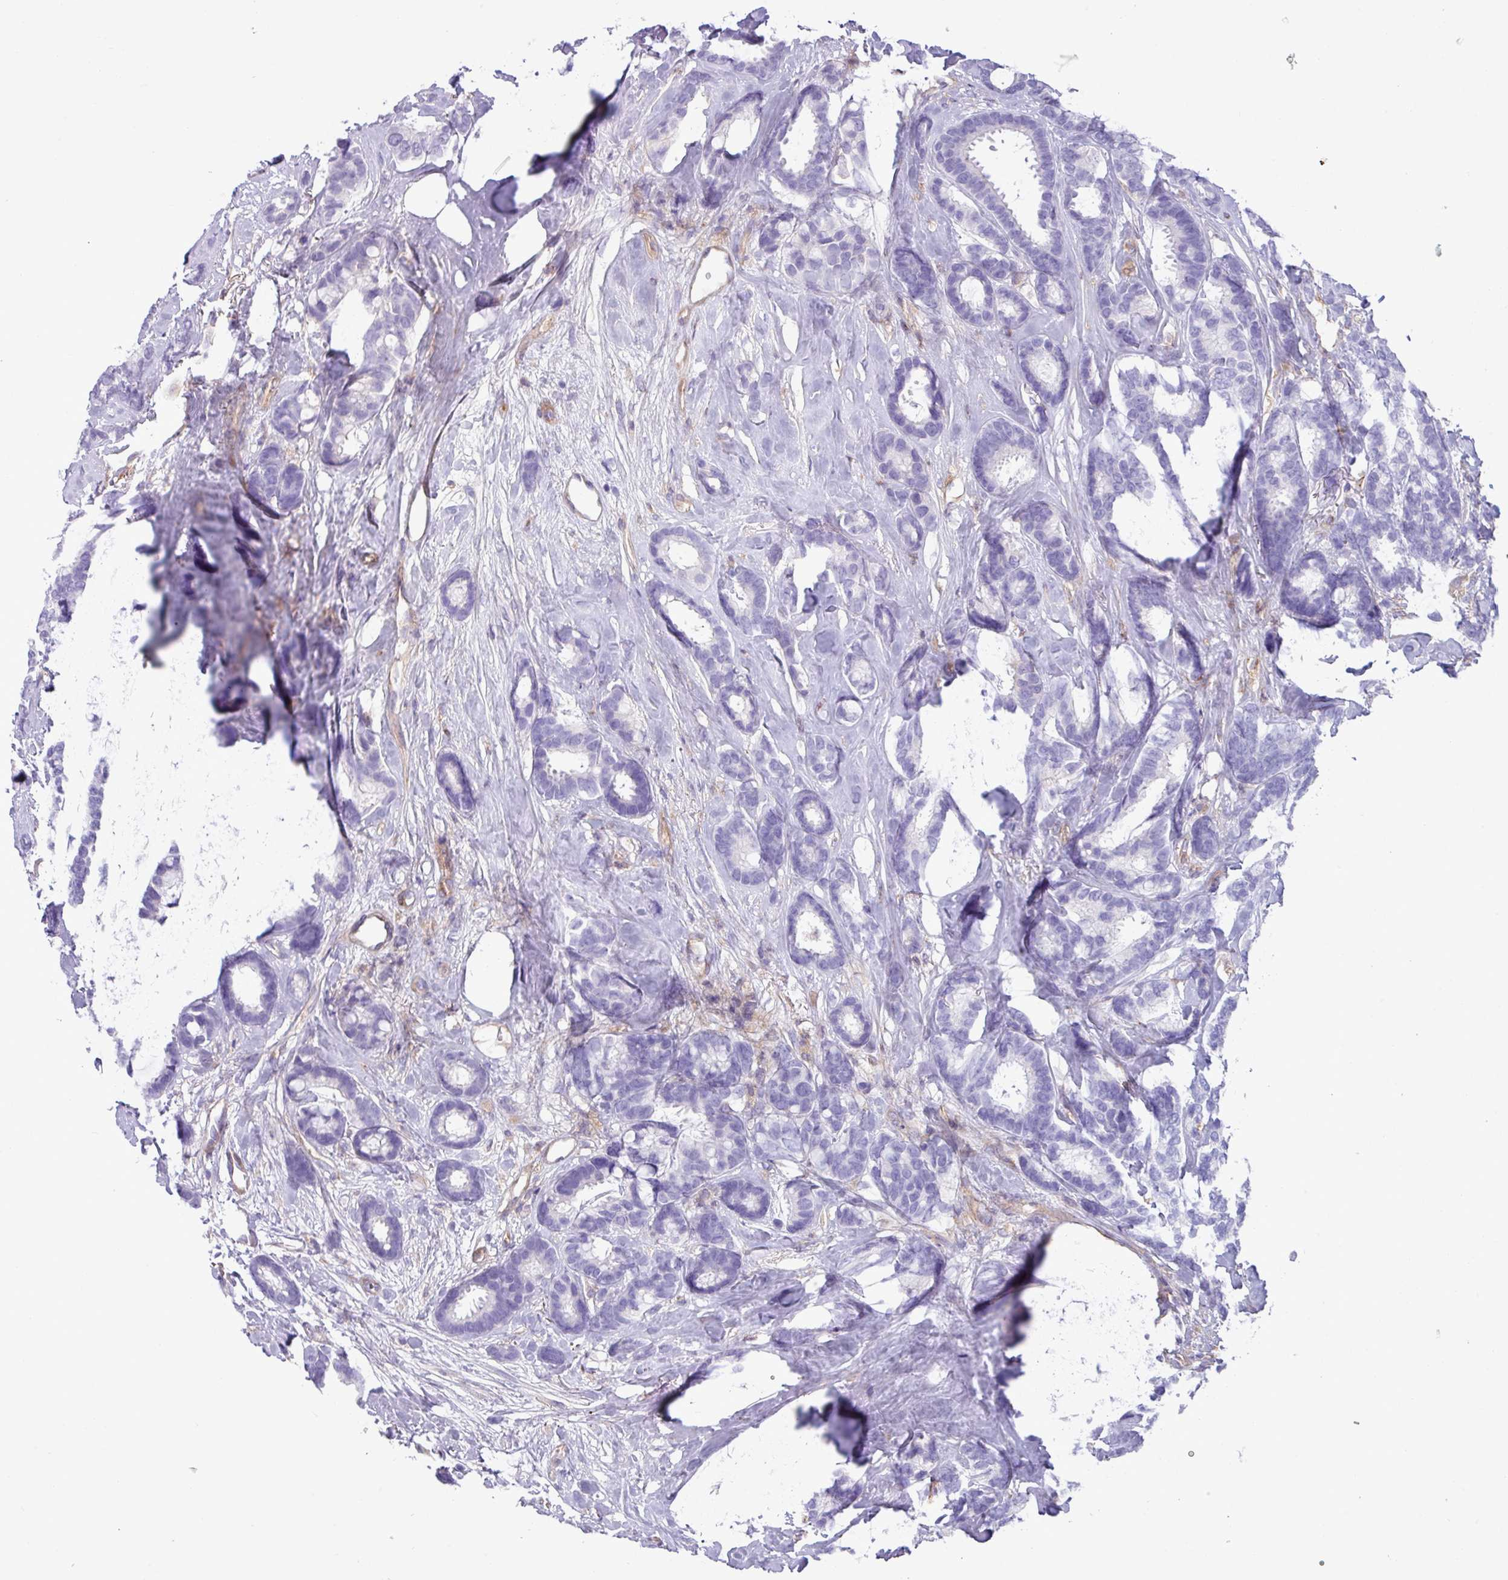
{"staining": {"intensity": "negative", "quantity": "none", "location": "none"}, "tissue": "breast cancer", "cell_type": "Tumor cells", "image_type": "cancer", "snomed": [{"axis": "morphology", "description": "Duct carcinoma"}, {"axis": "topography", "description": "Breast"}], "caption": "This is an immunohistochemistry image of human breast cancer (infiltrating ductal carcinoma). There is no staining in tumor cells.", "gene": "KIRREL3", "patient": {"sex": "female", "age": 87}}